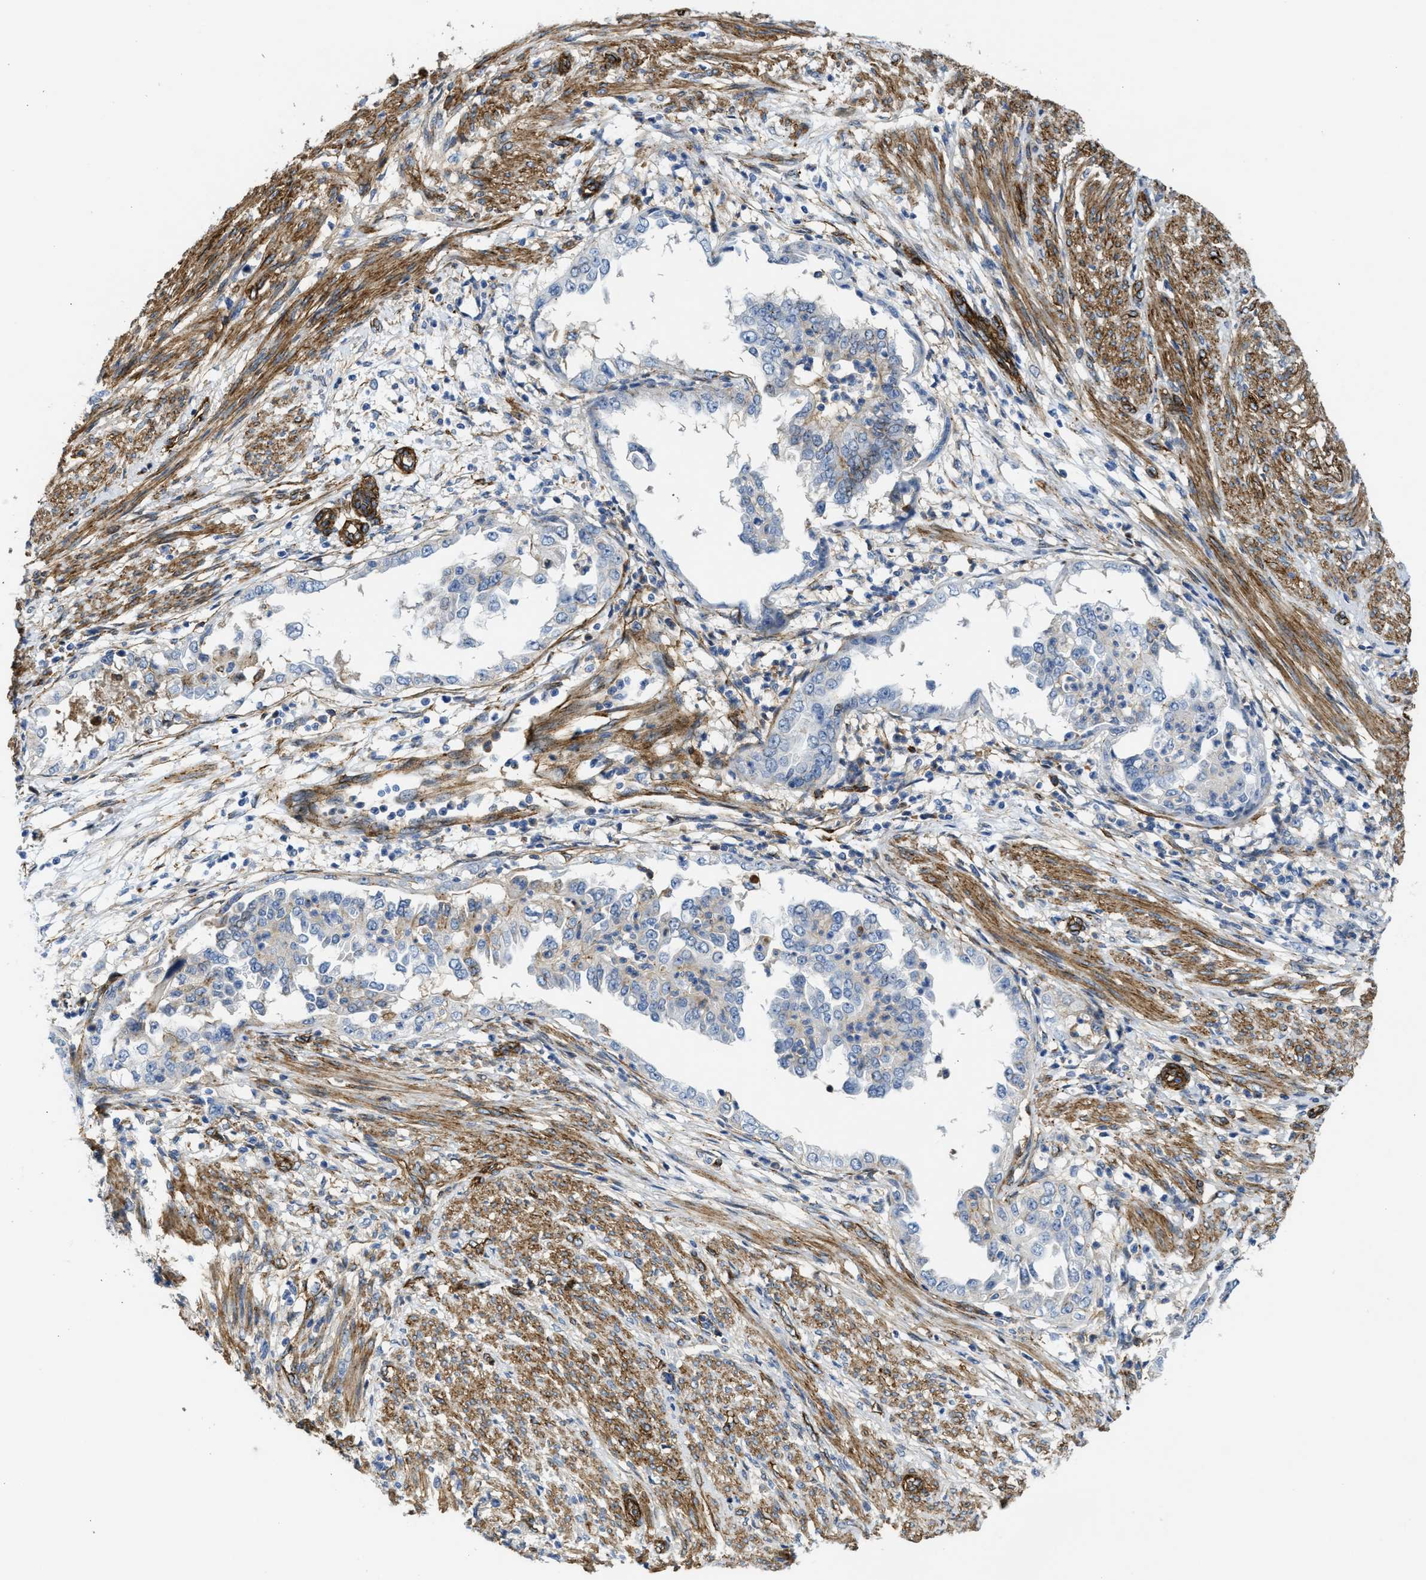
{"staining": {"intensity": "weak", "quantity": "<25%", "location": "cytoplasmic/membranous"}, "tissue": "endometrial cancer", "cell_type": "Tumor cells", "image_type": "cancer", "snomed": [{"axis": "morphology", "description": "Adenocarcinoma, NOS"}, {"axis": "topography", "description": "Endometrium"}], "caption": "High power microscopy photomicrograph of an immunohistochemistry histopathology image of endometrial cancer (adenocarcinoma), revealing no significant staining in tumor cells.", "gene": "NAB1", "patient": {"sex": "female", "age": 85}}